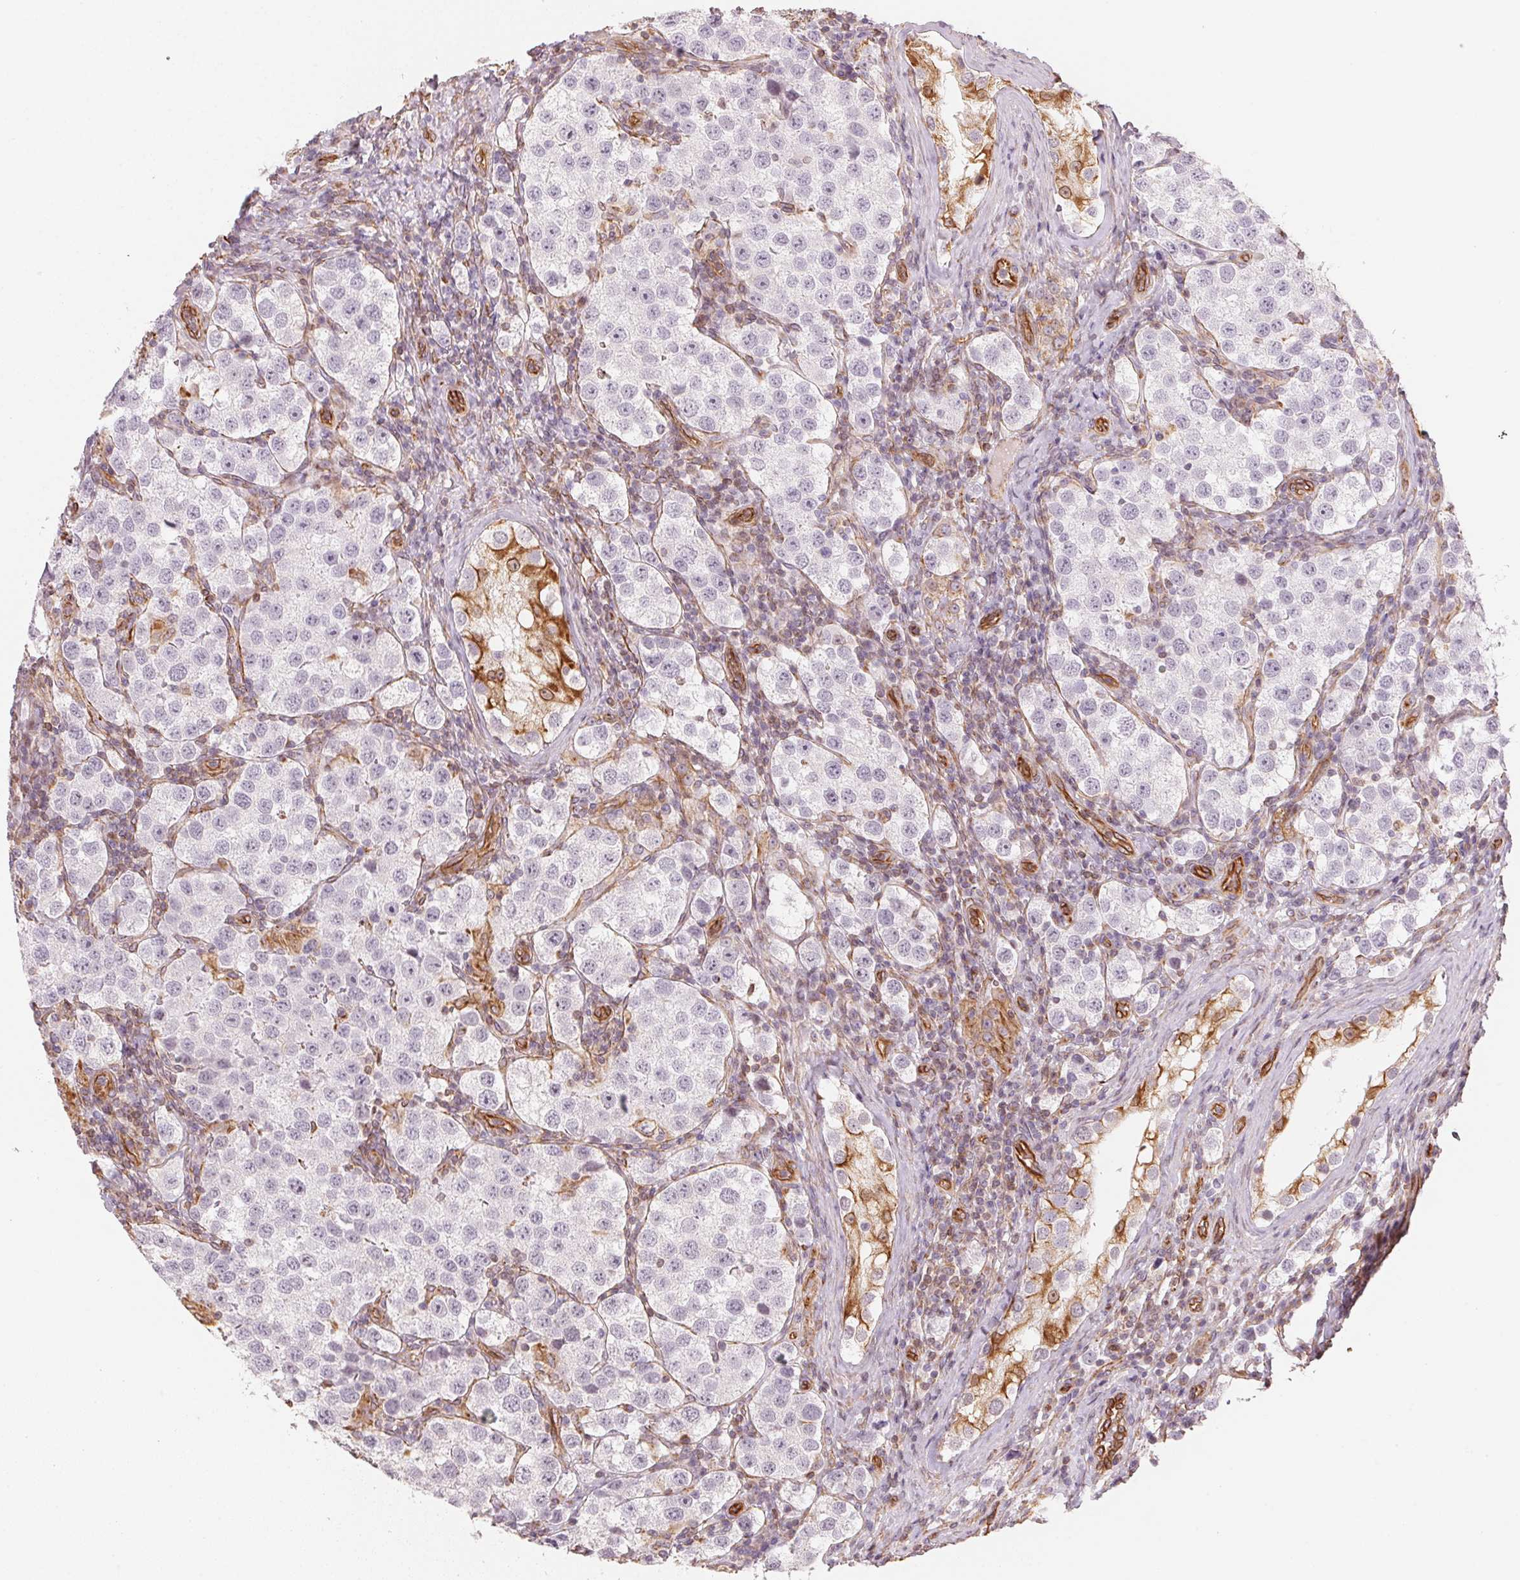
{"staining": {"intensity": "negative", "quantity": "none", "location": "none"}, "tissue": "testis cancer", "cell_type": "Tumor cells", "image_type": "cancer", "snomed": [{"axis": "morphology", "description": "Seminoma, NOS"}, {"axis": "topography", "description": "Testis"}], "caption": "Immunohistochemical staining of testis cancer (seminoma) displays no significant positivity in tumor cells.", "gene": "FOXR2", "patient": {"sex": "male", "age": 37}}